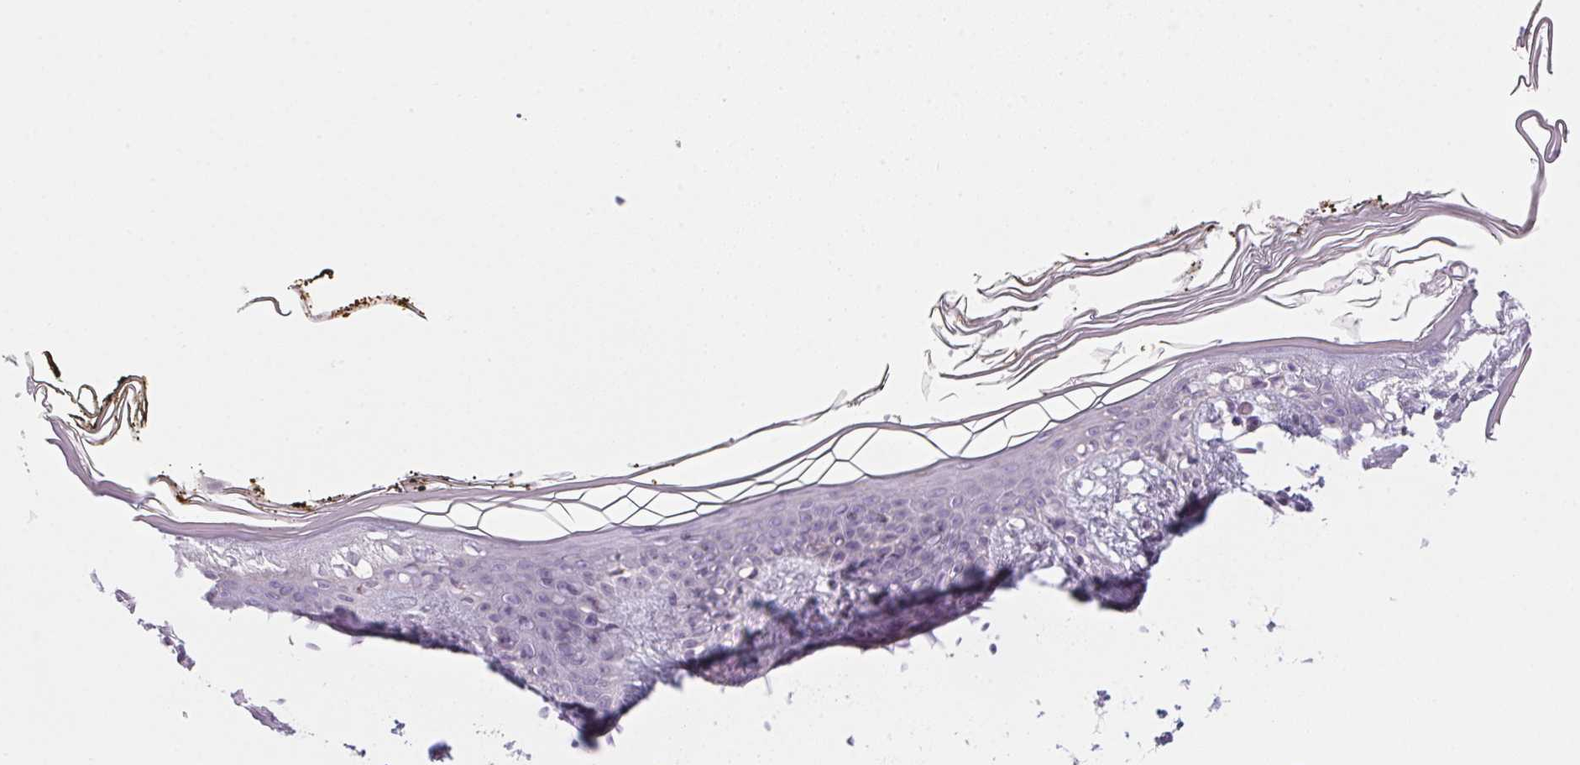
{"staining": {"intensity": "negative", "quantity": "none", "location": "none"}, "tissue": "skin", "cell_type": "Fibroblasts", "image_type": "normal", "snomed": [{"axis": "morphology", "description": "Normal tissue, NOS"}, {"axis": "topography", "description": "Skin"}], "caption": "A high-resolution image shows immunohistochemistry (IHC) staining of unremarkable skin, which shows no significant positivity in fibroblasts.", "gene": "PRPH", "patient": {"sex": "female", "age": 34}}